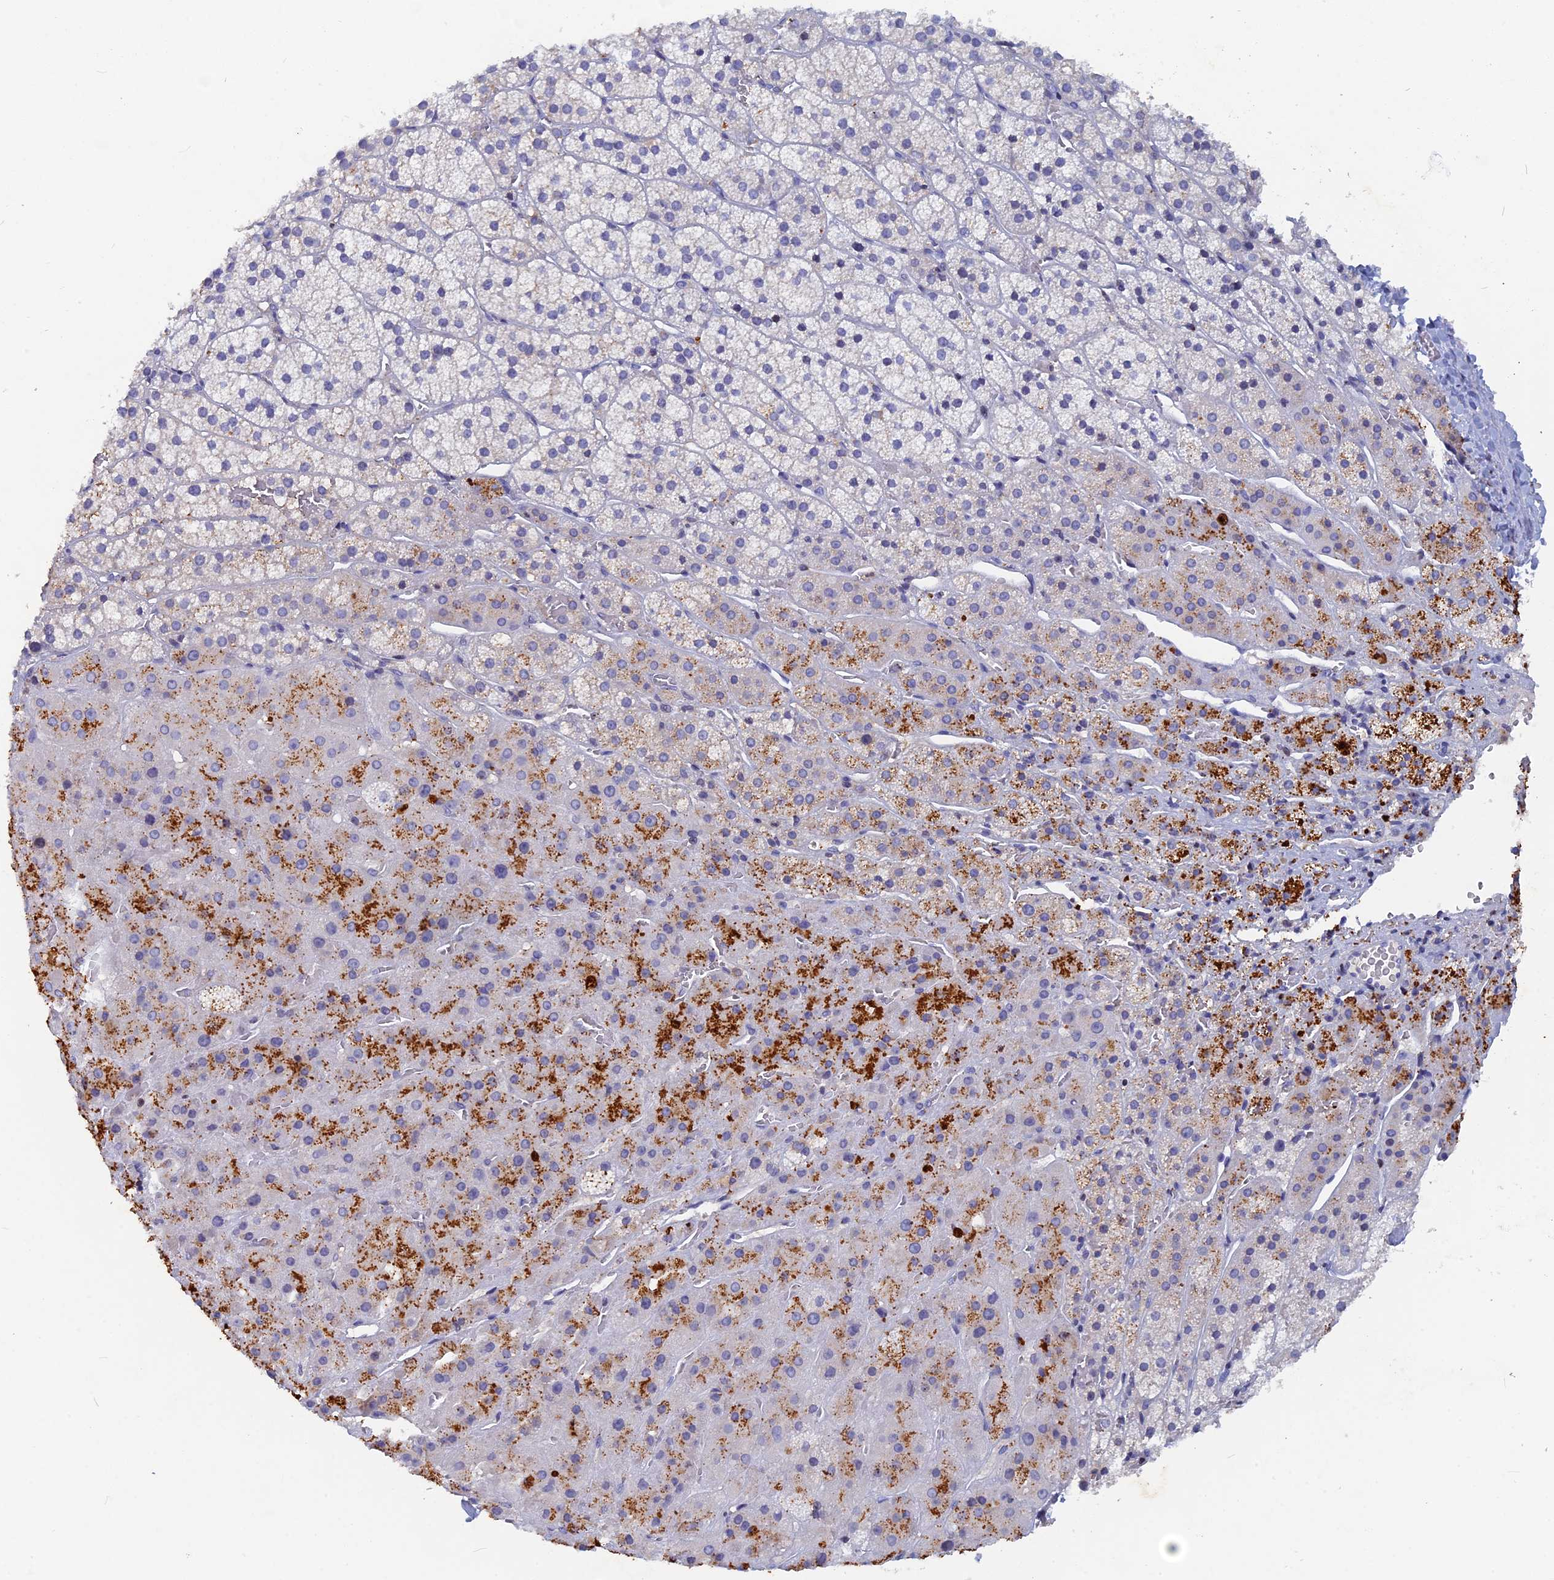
{"staining": {"intensity": "strong", "quantity": "<25%", "location": "cytoplasmic/membranous"}, "tissue": "adrenal gland", "cell_type": "Glandular cells", "image_type": "normal", "snomed": [{"axis": "morphology", "description": "Normal tissue, NOS"}, {"axis": "topography", "description": "Adrenal gland"}], "caption": "Immunohistochemical staining of normal human adrenal gland displays strong cytoplasmic/membranous protein staining in about <25% of glandular cells. Using DAB (brown) and hematoxylin (blue) stains, captured at high magnification using brightfield microscopy.", "gene": "ACP7", "patient": {"sex": "female", "age": 44}}